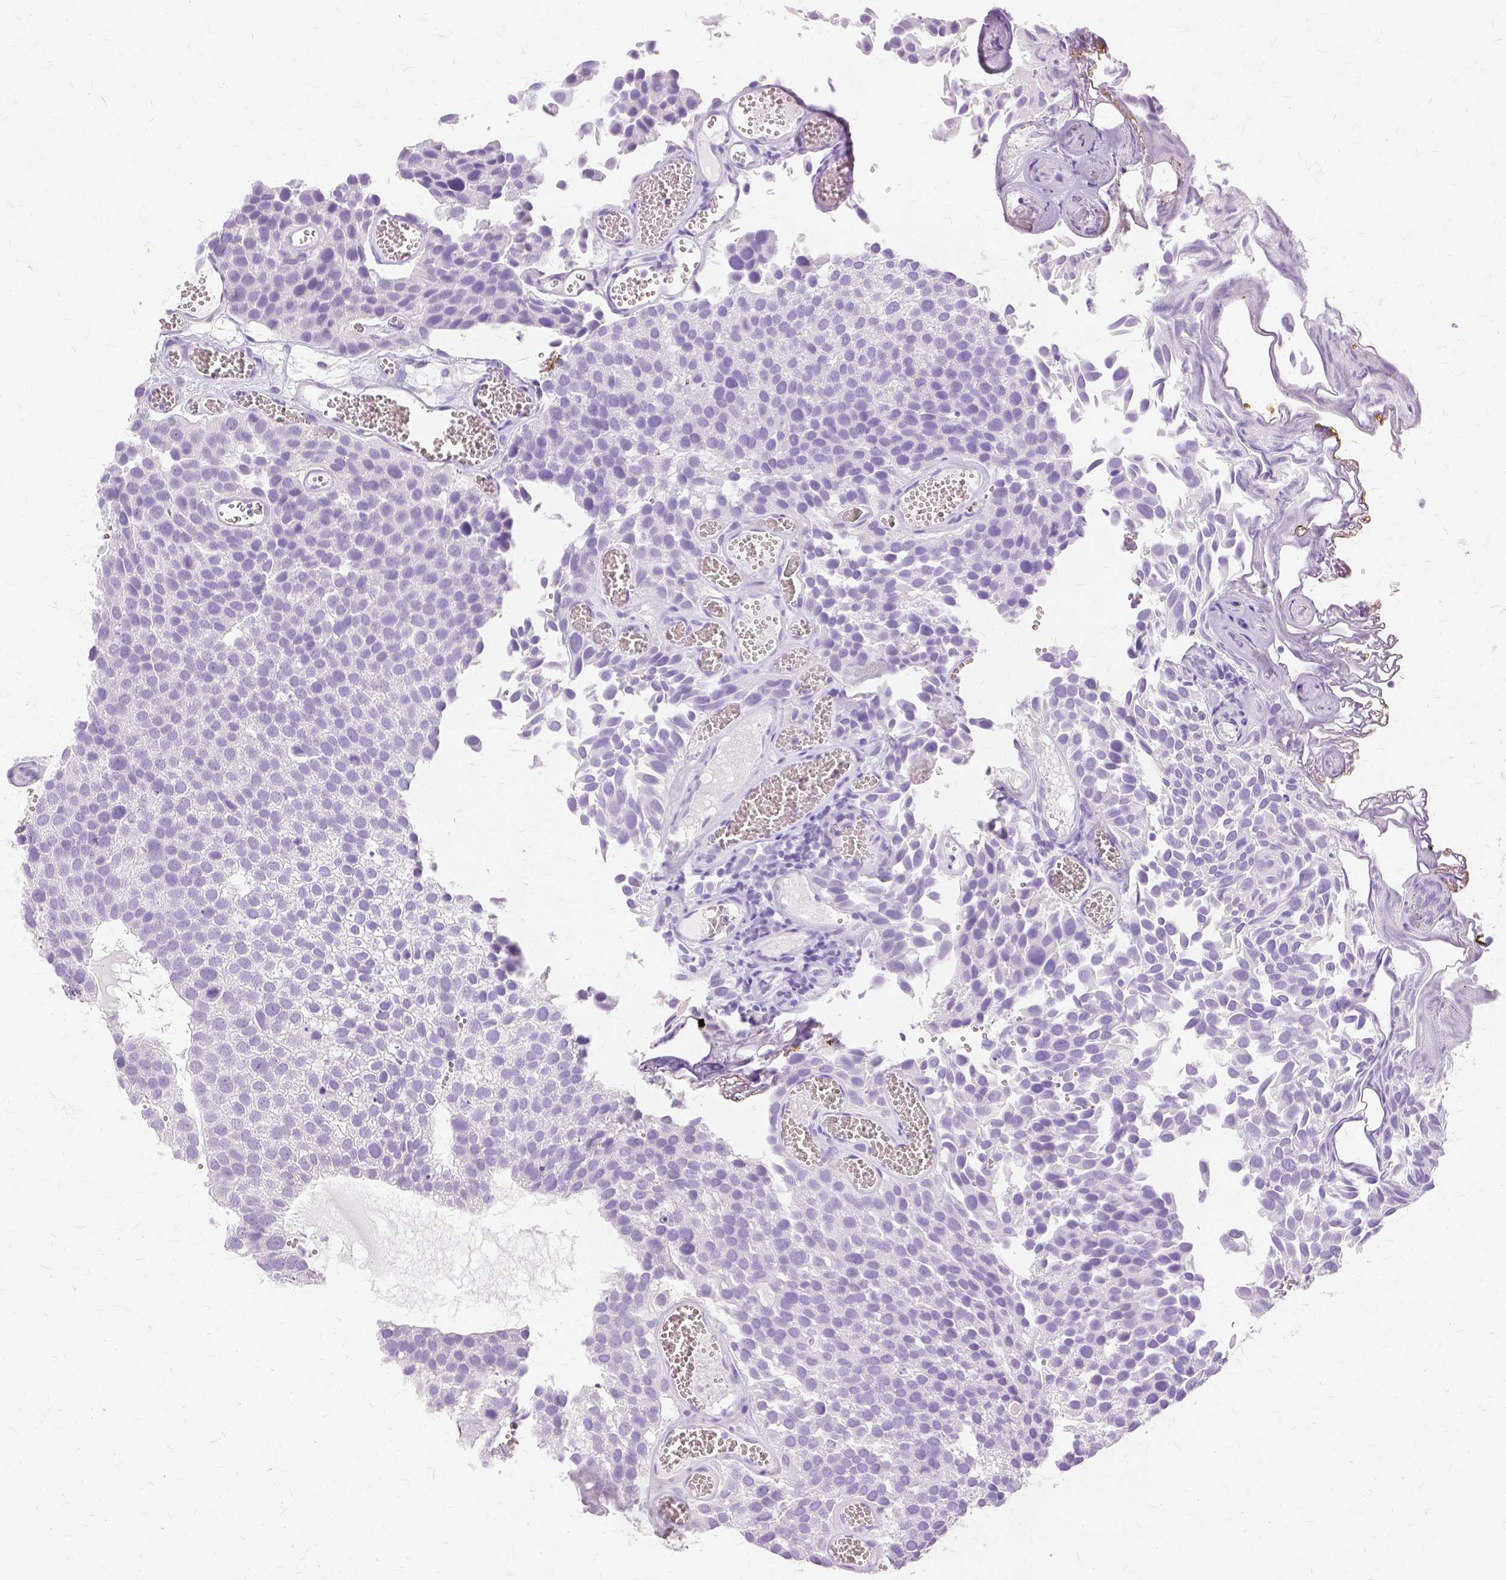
{"staining": {"intensity": "negative", "quantity": "none", "location": "none"}, "tissue": "urothelial cancer", "cell_type": "Tumor cells", "image_type": "cancer", "snomed": [{"axis": "morphology", "description": "Urothelial carcinoma, Low grade"}, {"axis": "topography", "description": "Urinary bladder"}], "caption": "Immunohistochemistry (IHC) histopathology image of human urothelial carcinoma (low-grade) stained for a protein (brown), which reveals no expression in tumor cells. (DAB IHC visualized using brightfield microscopy, high magnification).", "gene": "TGM1", "patient": {"sex": "female", "age": 69}}